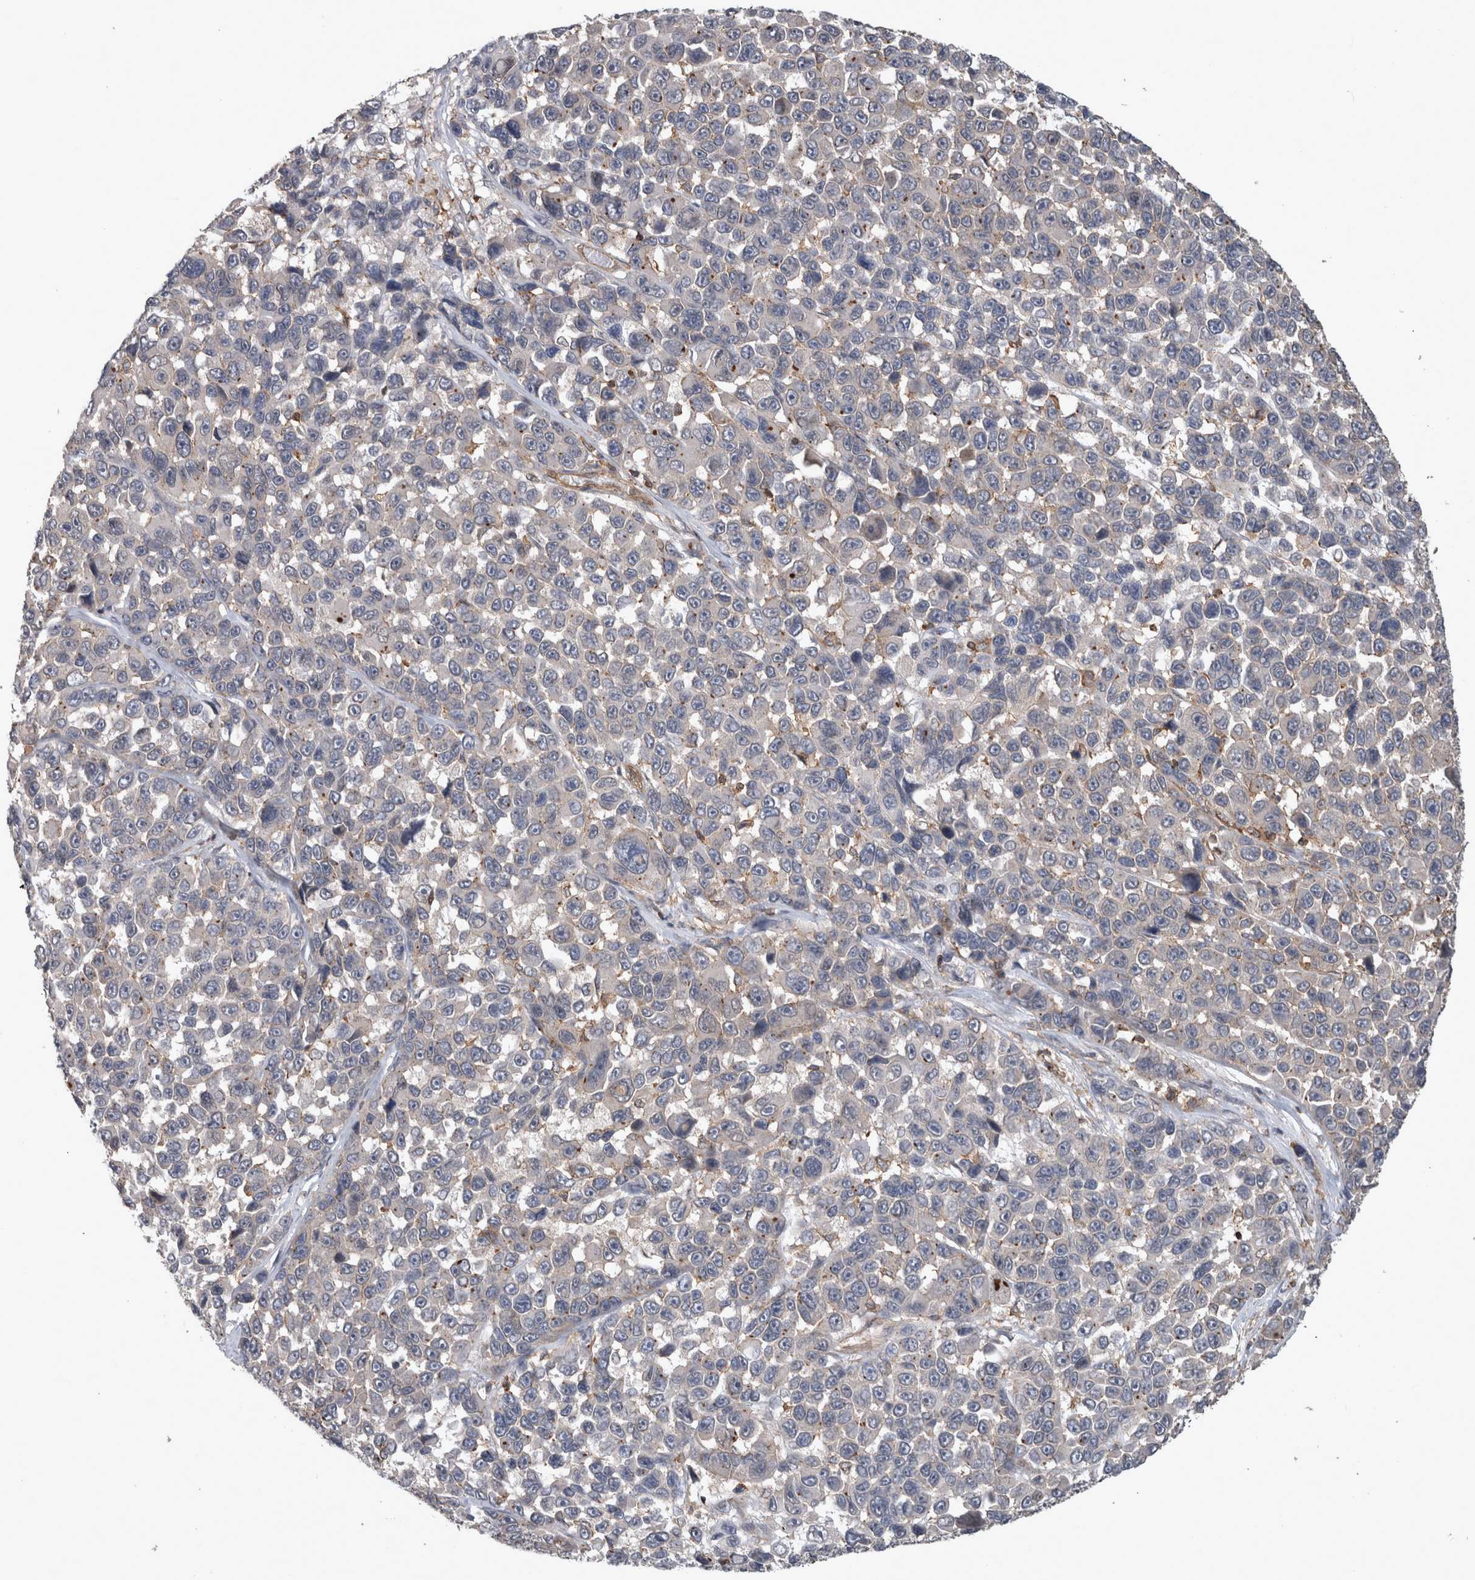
{"staining": {"intensity": "negative", "quantity": "none", "location": "none"}, "tissue": "melanoma", "cell_type": "Tumor cells", "image_type": "cancer", "snomed": [{"axis": "morphology", "description": "Malignant melanoma, NOS"}, {"axis": "topography", "description": "Skin"}], "caption": "Tumor cells show no significant positivity in melanoma. (DAB (3,3'-diaminobenzidine) immunohistochemistry with hematoxylin counter stain).", "gene": "SPATA48", "patient": {"sex": "male", "age": 53}}